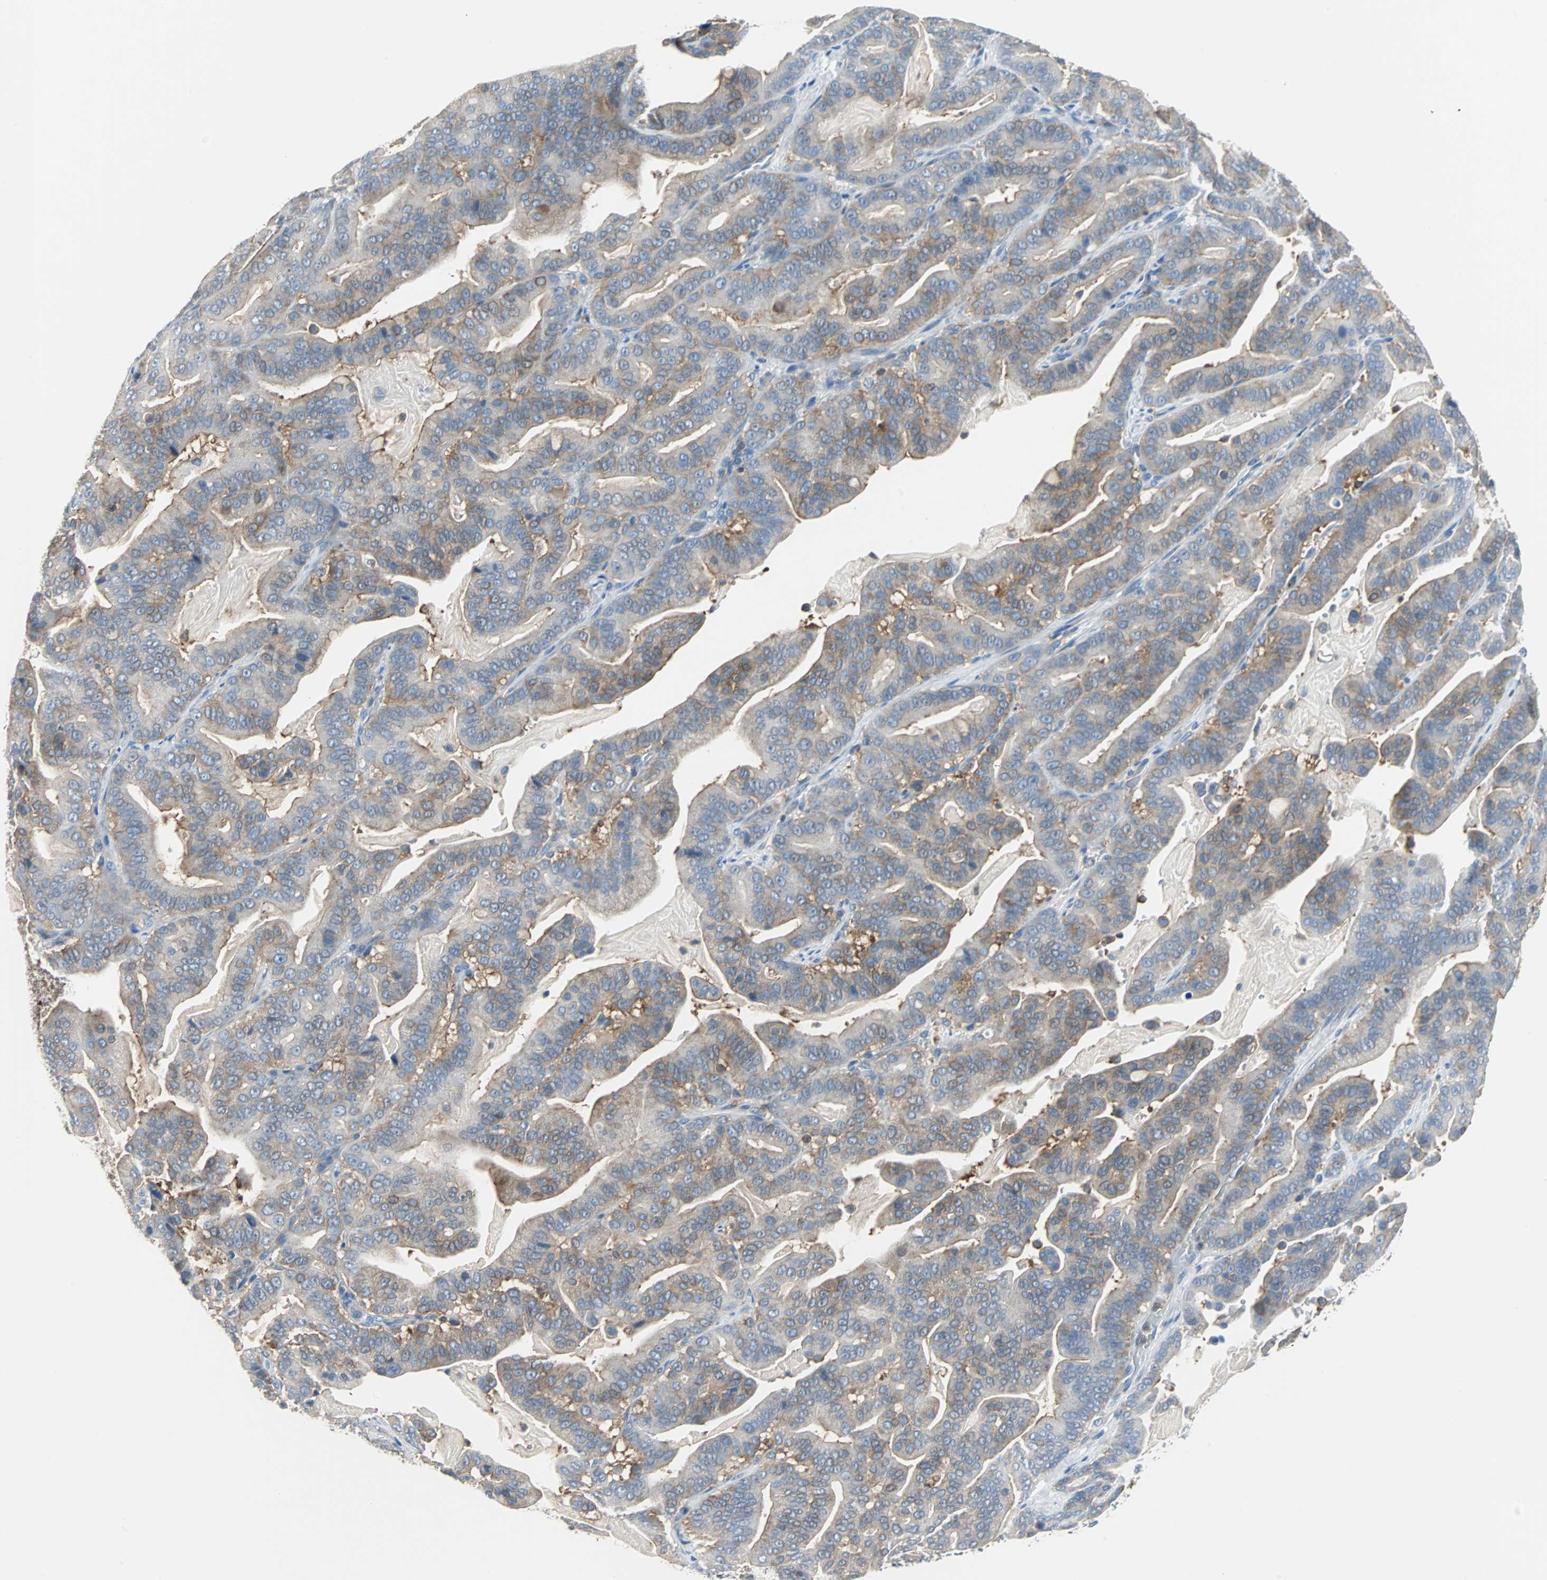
{"staining": {"intensity": "weak", "quantity": ">75%", "location": "cytoplasmic/membranous"}, "tissue": "pancreatic cancer", "cell_type": "Tumor cells", "image_type": "cancer", "snomed": [{"axis": "morphology", "description": "Adenocarcinoma, NOS"}, {"axis": "topography", "description": "Pancreas"}], "caption": "Pancreatic cancer (adenocarcinoma) stained for a protein (brown) displays weak cytoplasmic/membranous positive expression in about >75% of tumor cells.", "gene": "TSC22D4", "patient": {"sex": "male", "age": 63}}